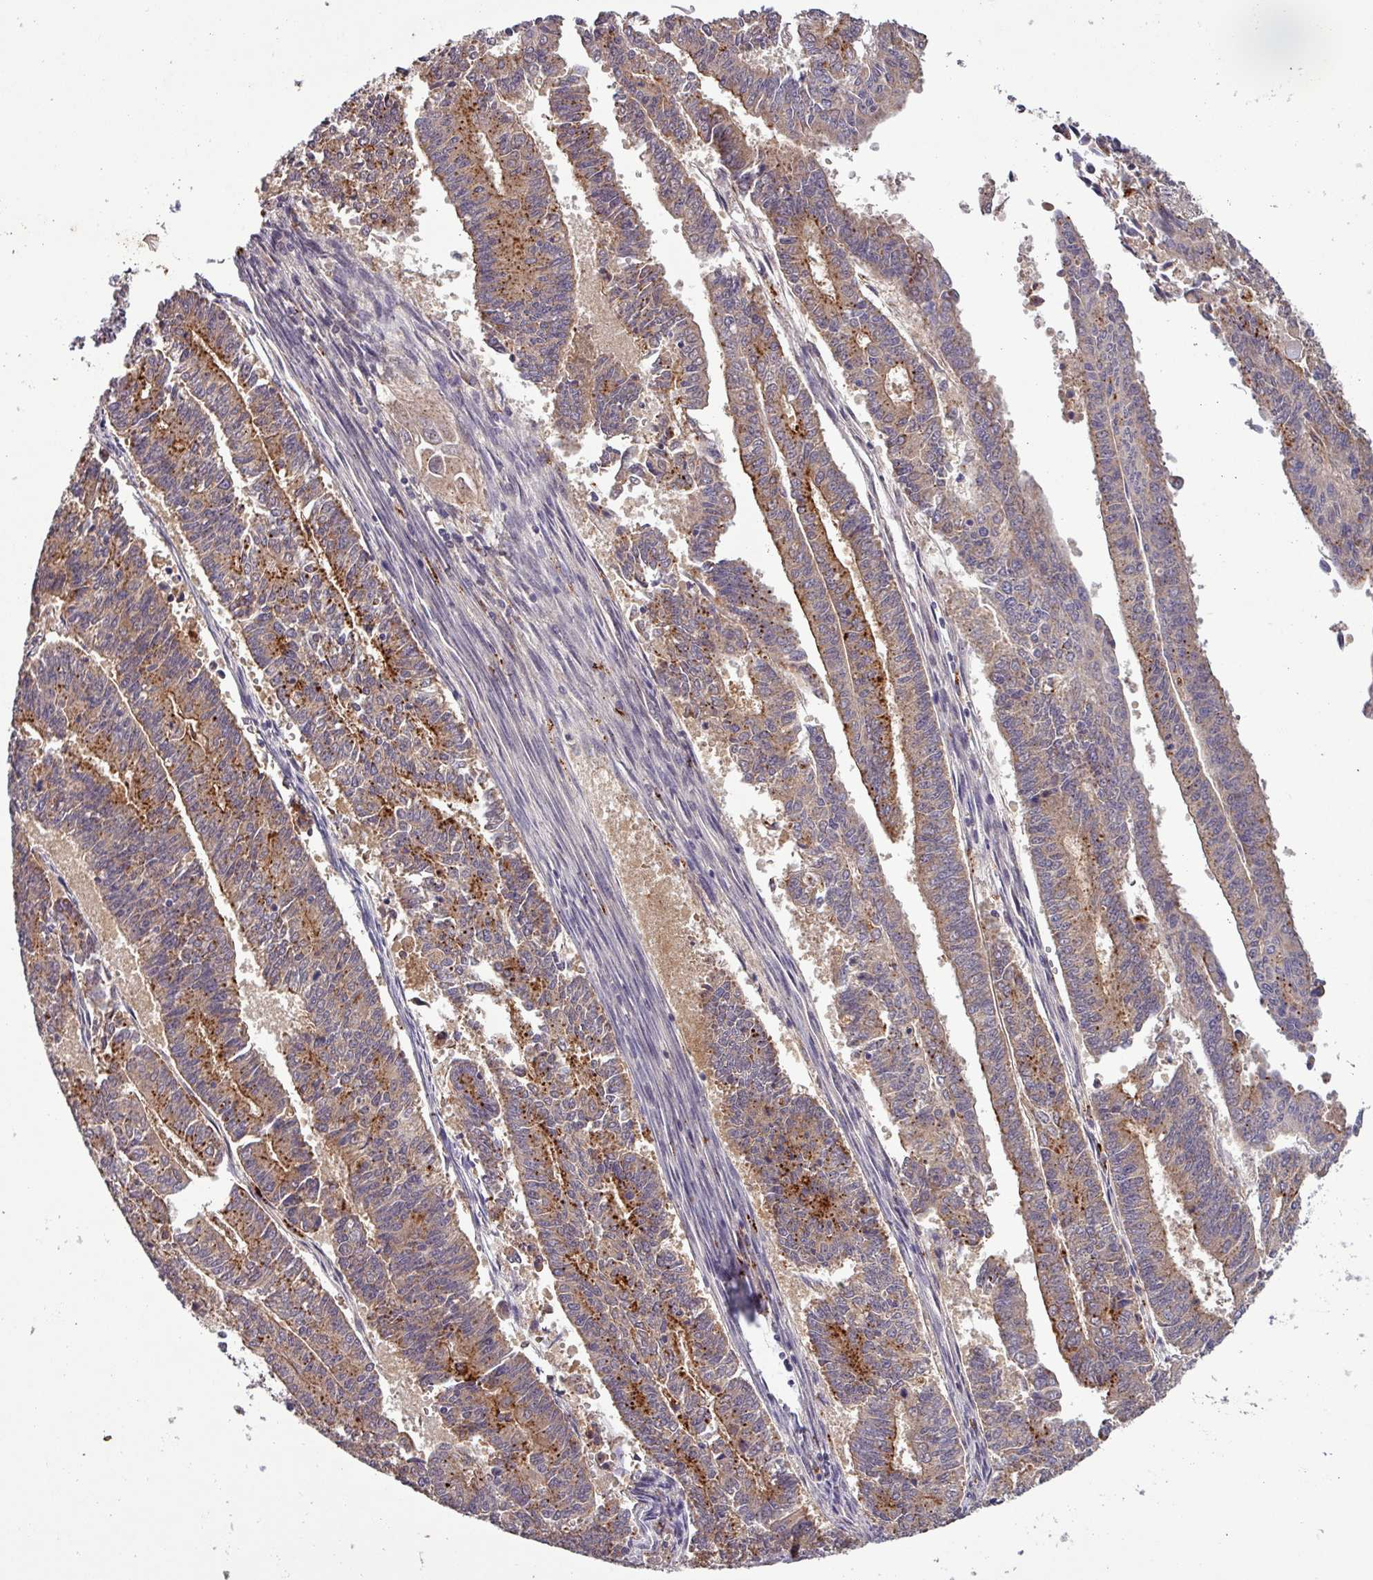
{"staining": {"intensity": "moderate", "quantity": "25%-75%", "location": "cytoplasmic/membranous,nuclear"}, "tissue": "endometrial cancer", "cell_type": "Tumor cells", "image_type": "cancer", "snomed": [{"axis": "morphology", "description": "Adenocarcinoma, NOS"}, {"axis": "topography", "description": "Endometrium"}], "caption": "A brown stain highlights moderate cytoplasmic/membranous and nuclear expression of a protein in human endometrial adenocarcinoma tumor cells.", "gene": "PUS1", "patient": {"sex": "female", "age": 59}}